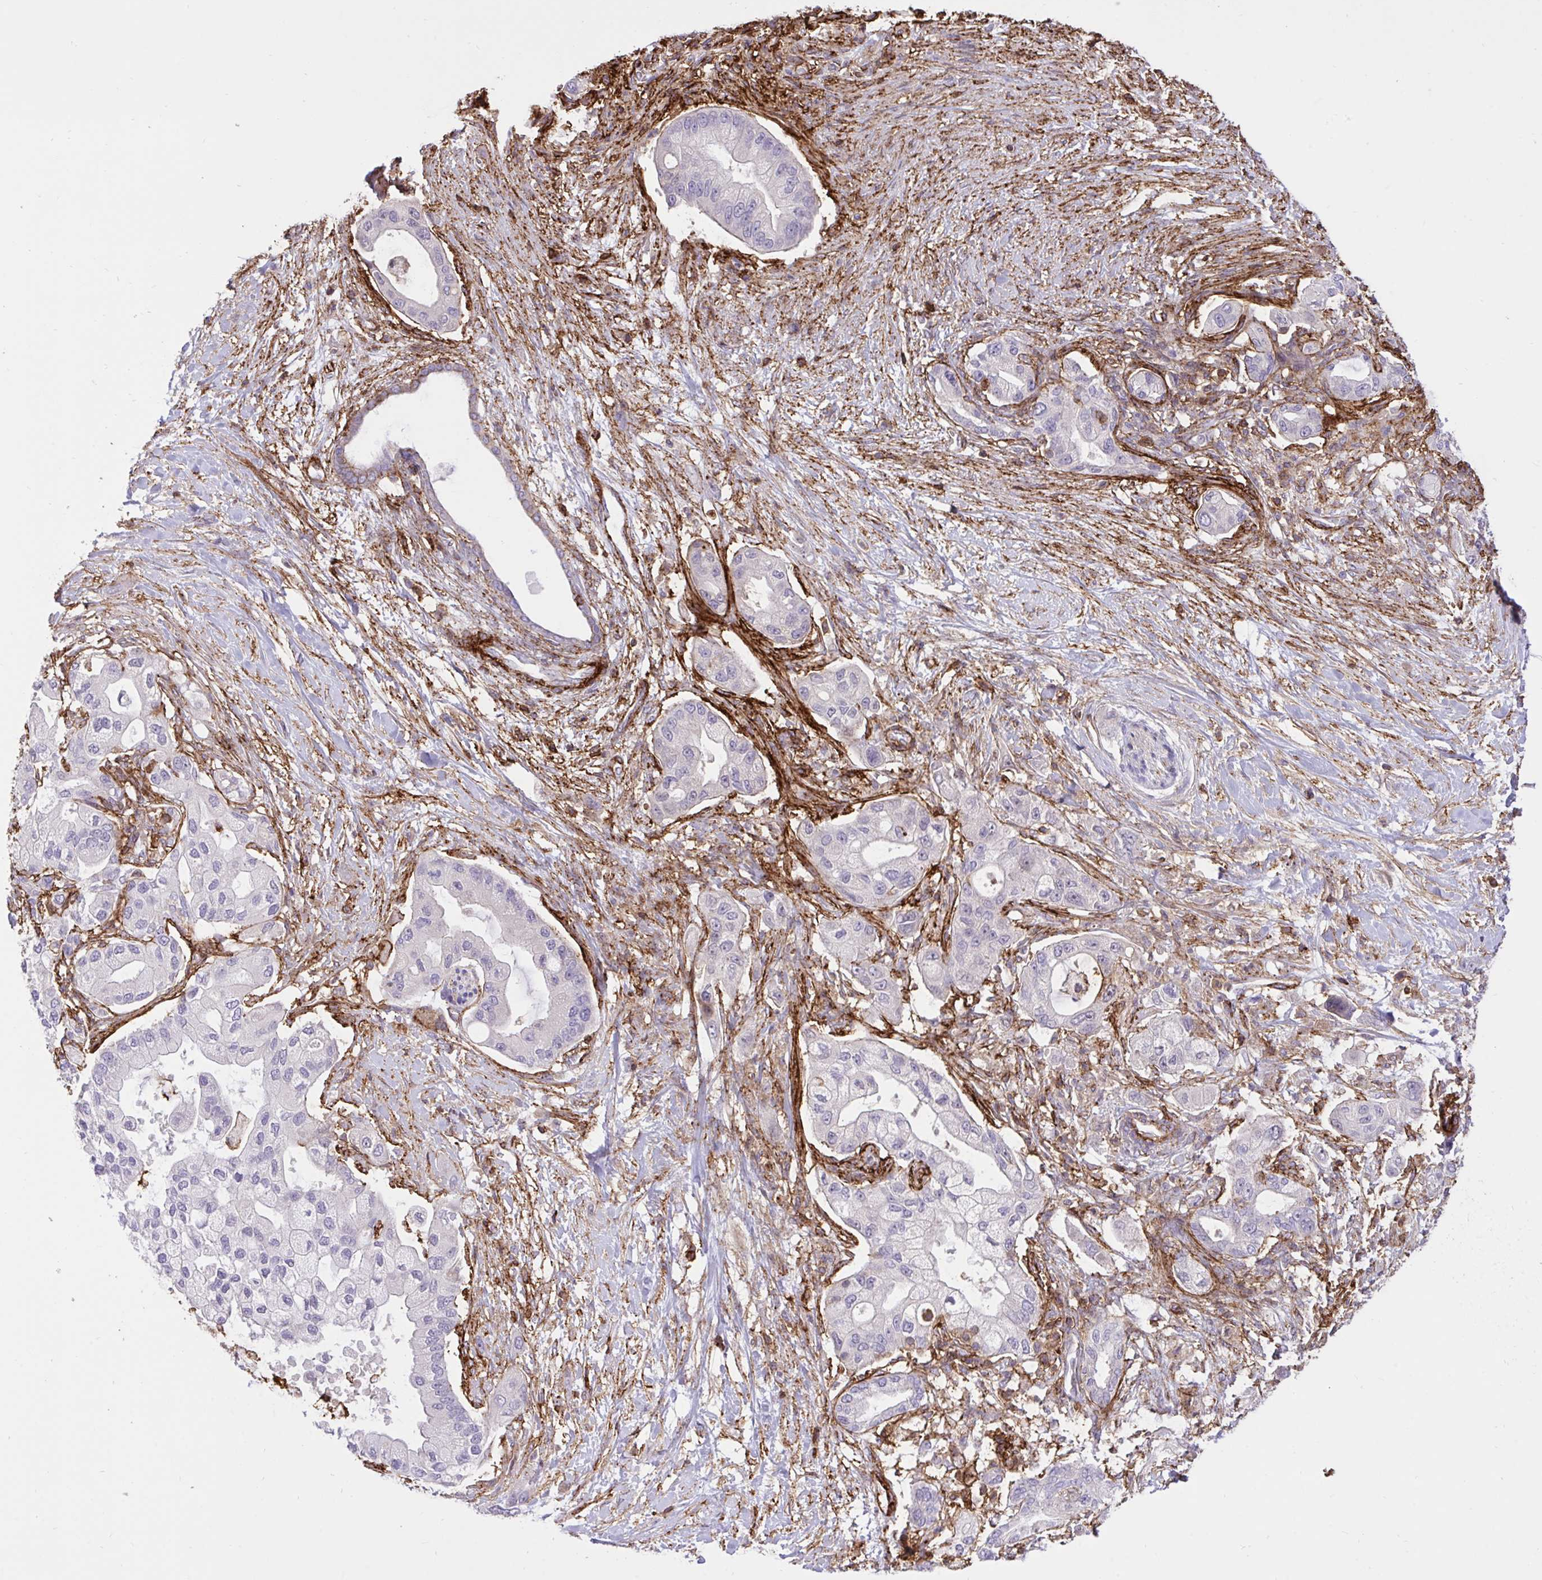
{"staining": {"intensity": "negative", "quantity": "none", "location": "none"}, "tissue": "pancreatic cancer", "cell_type": "Tumor cells", "image_type": "cancer", "snomed": [{"axis": "morphology", "description": "Adenocarcinoma, NOS"}, {"axis": "topography", "description": "Pancreas"}], "caption": "The IHC micrograph has no significant positivity in tumor cells of pancreatic cancer tissue. (DAB (3,3'-diaminobenzidine) immunohistochemistry (IHC), high magnification).", "gene": "ERI1", "patient": {"sex": "male", "age": 57}}